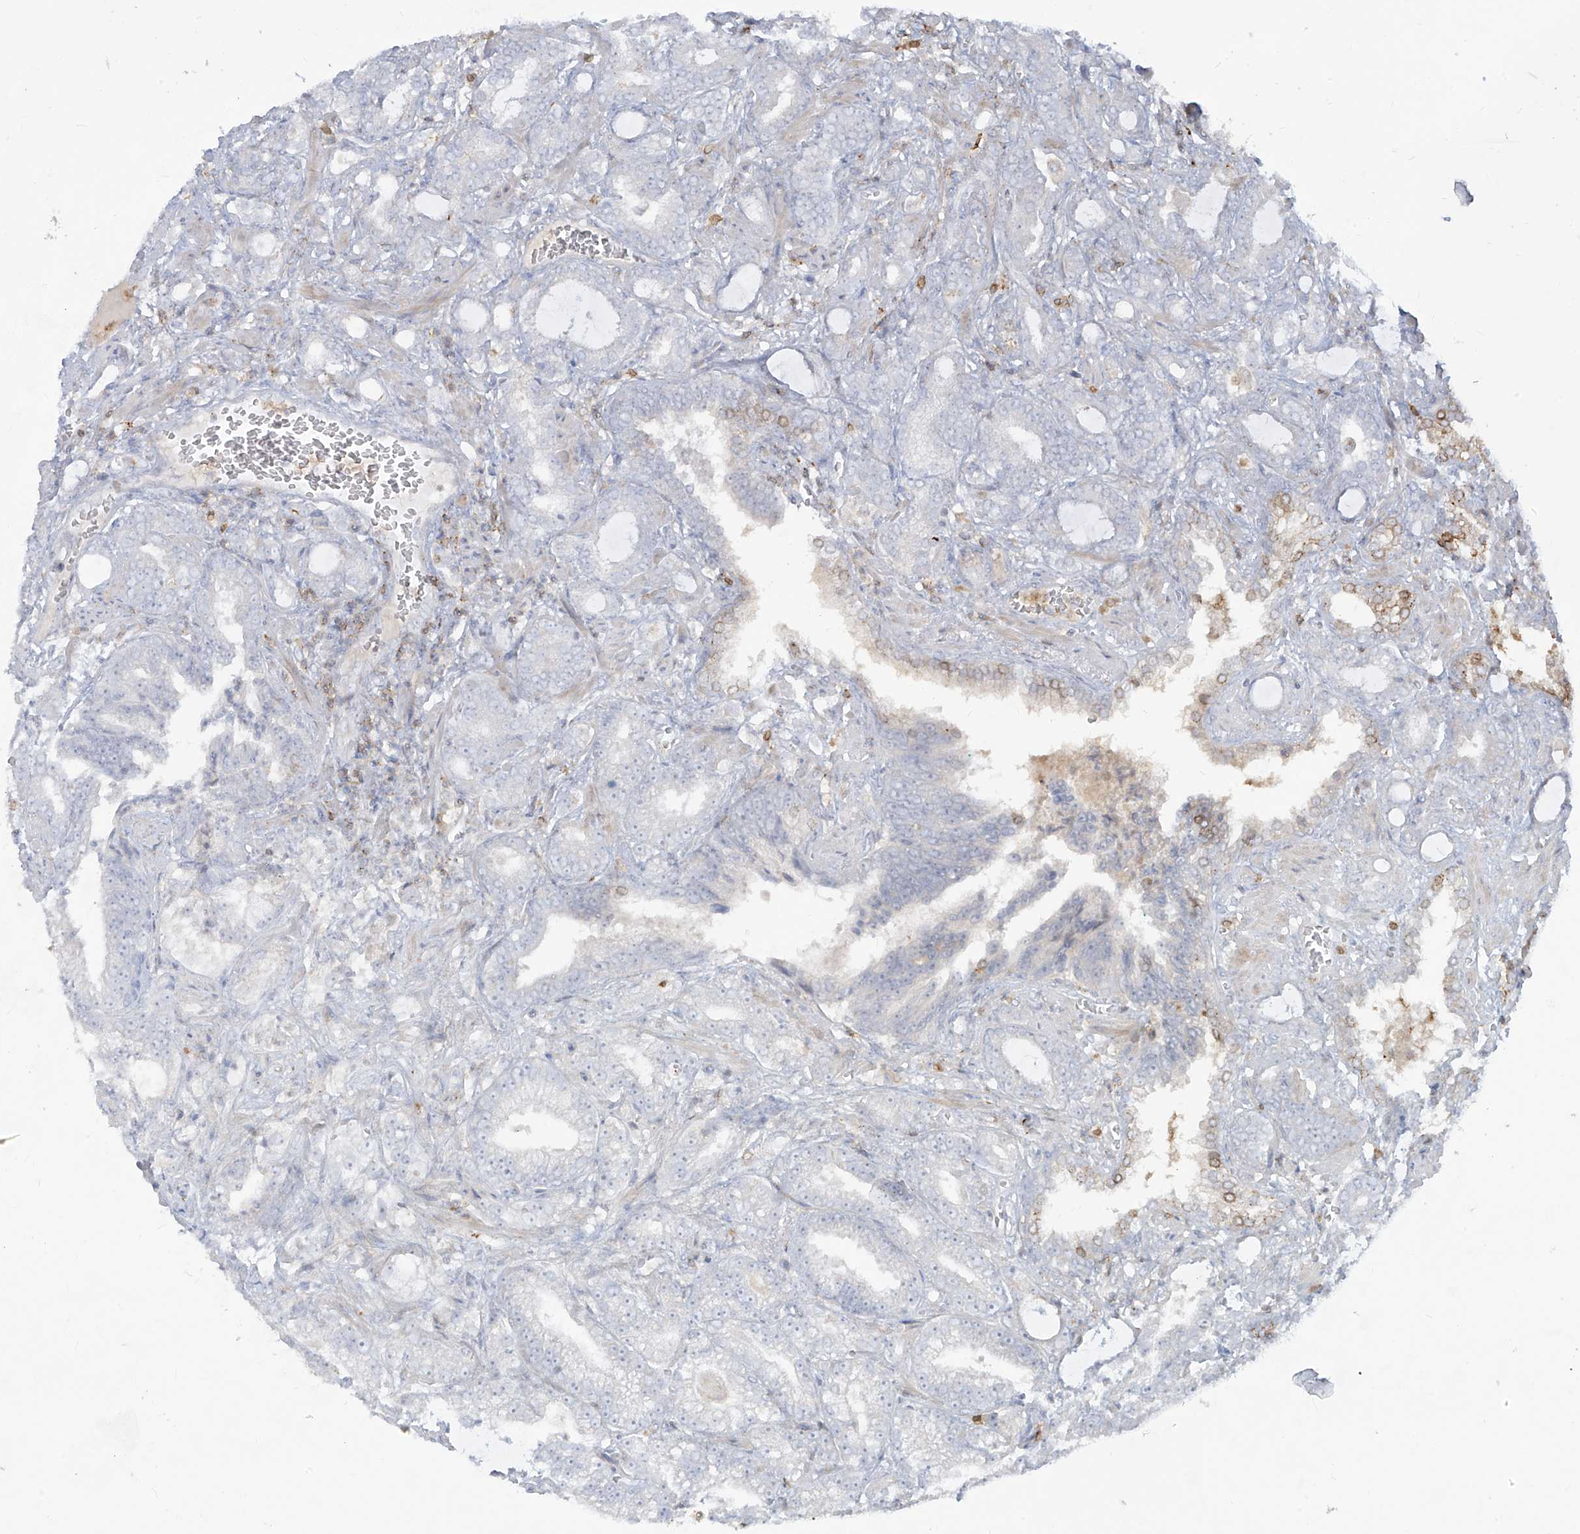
{"staining": {"intensity": "negative", "quantity": "none", "location": "none"}, "tissue": "prostate cancer", "cell_type": "Tumor cells", "image_type": "cancer", "snomed": [{"axis": "morphology", "description": "Adenocarcinoma, High grade"}, {"axis": "topography", "description": "Prostate and seminal vesicle, NOS"}], "caption": "Micrograph shows no protein expression in tumor cells of prostate adenocarcinoma (high-grade) tissue.", "gene": "NOTO", "patient": {"sex": "male", "age": 67}}